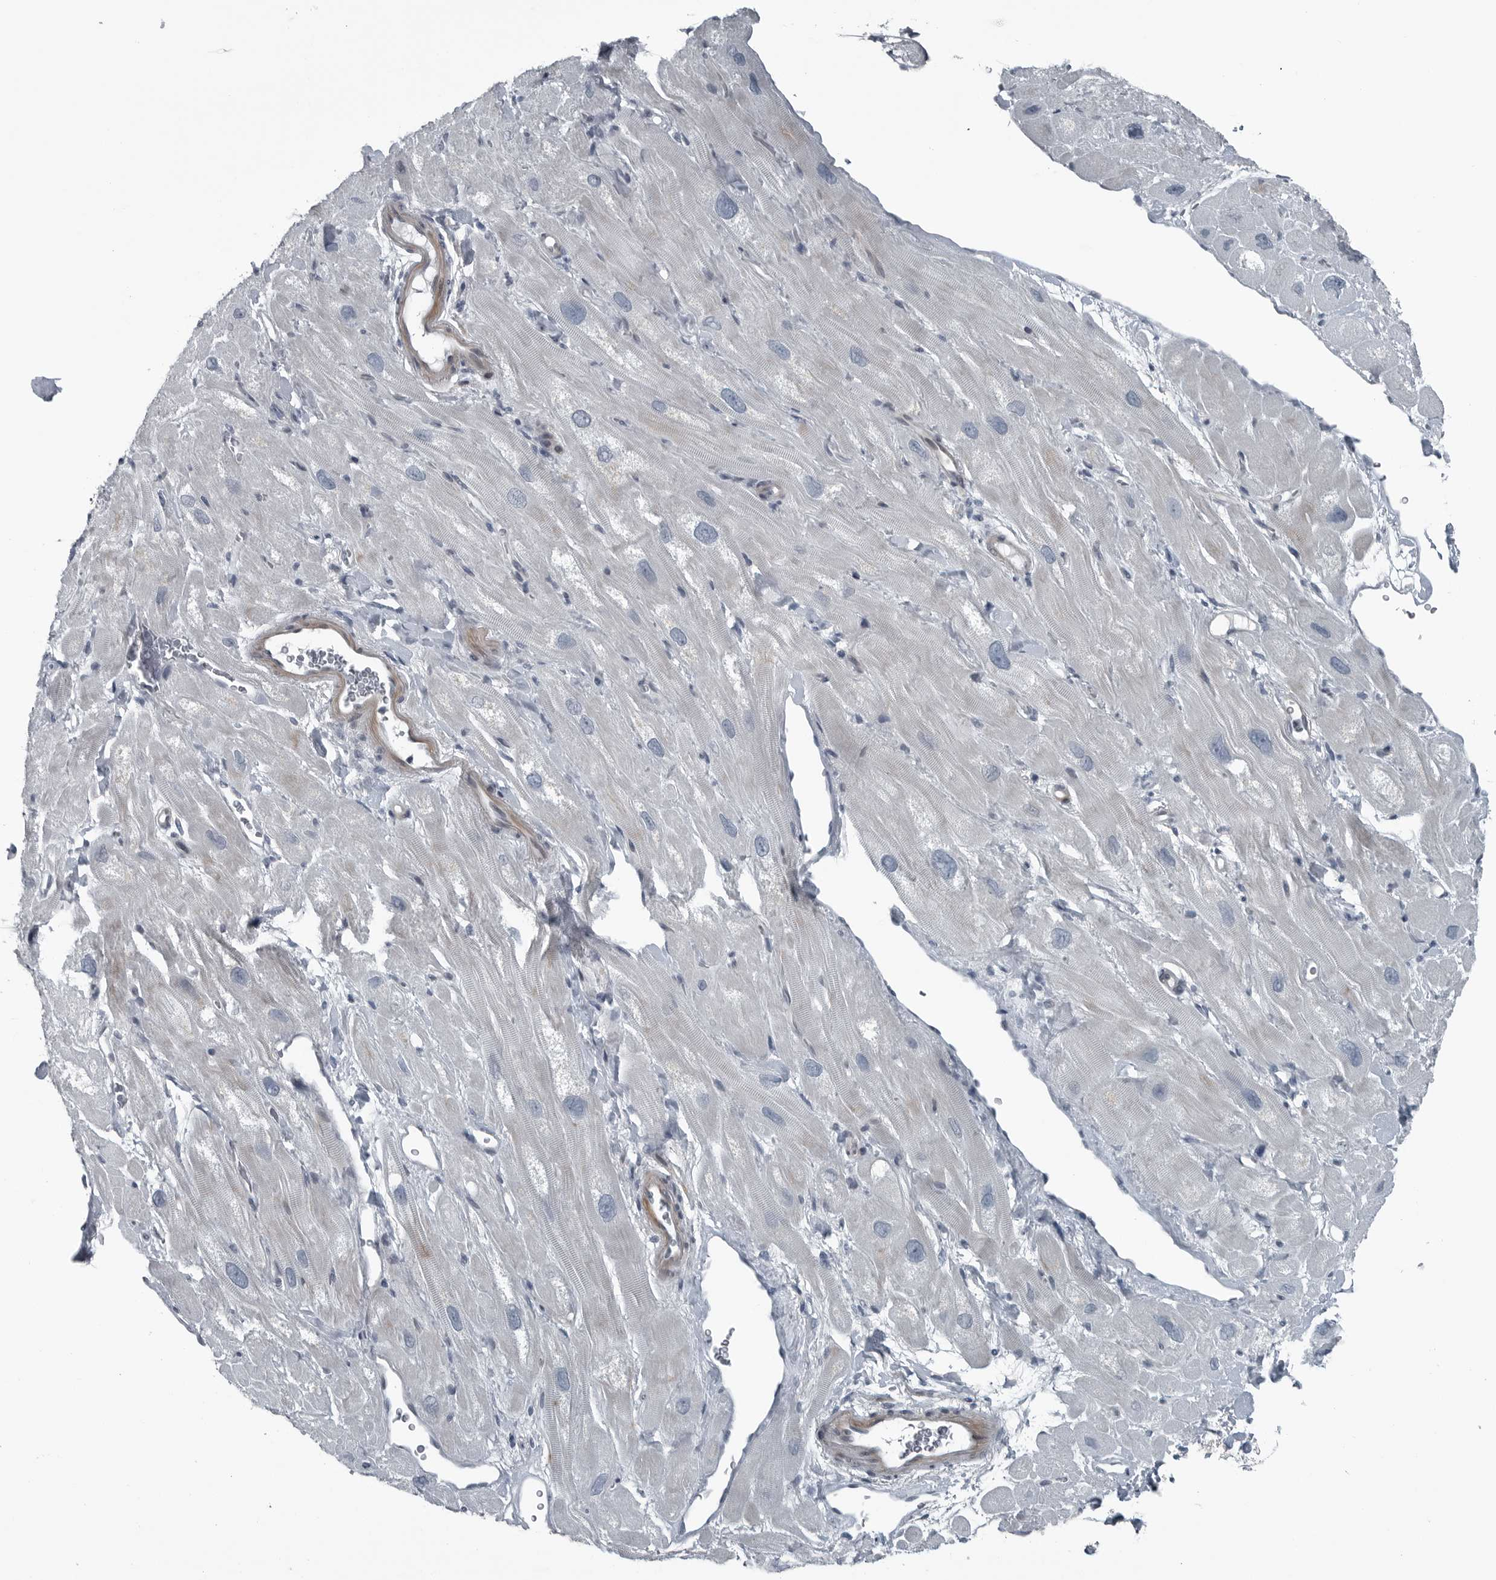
{"staining": {"intensity": "negative", "quantity": "none", "location": "none"}, "tissue": "heart muscle", "cell_type": "Cardiomyocytes", "image_type": "normal", "snomed": [{"axis": "morphology", "description": "Normal tissue, NOS"}, {"axis": "topography", "description": "Heart"}], "caption": "A histopathology image of heart muscle stained for a protein shows no brown staining in cardiomyocytes.", "gene": "DNAAF11", "patient": {"sex": "male", "age": 49}}